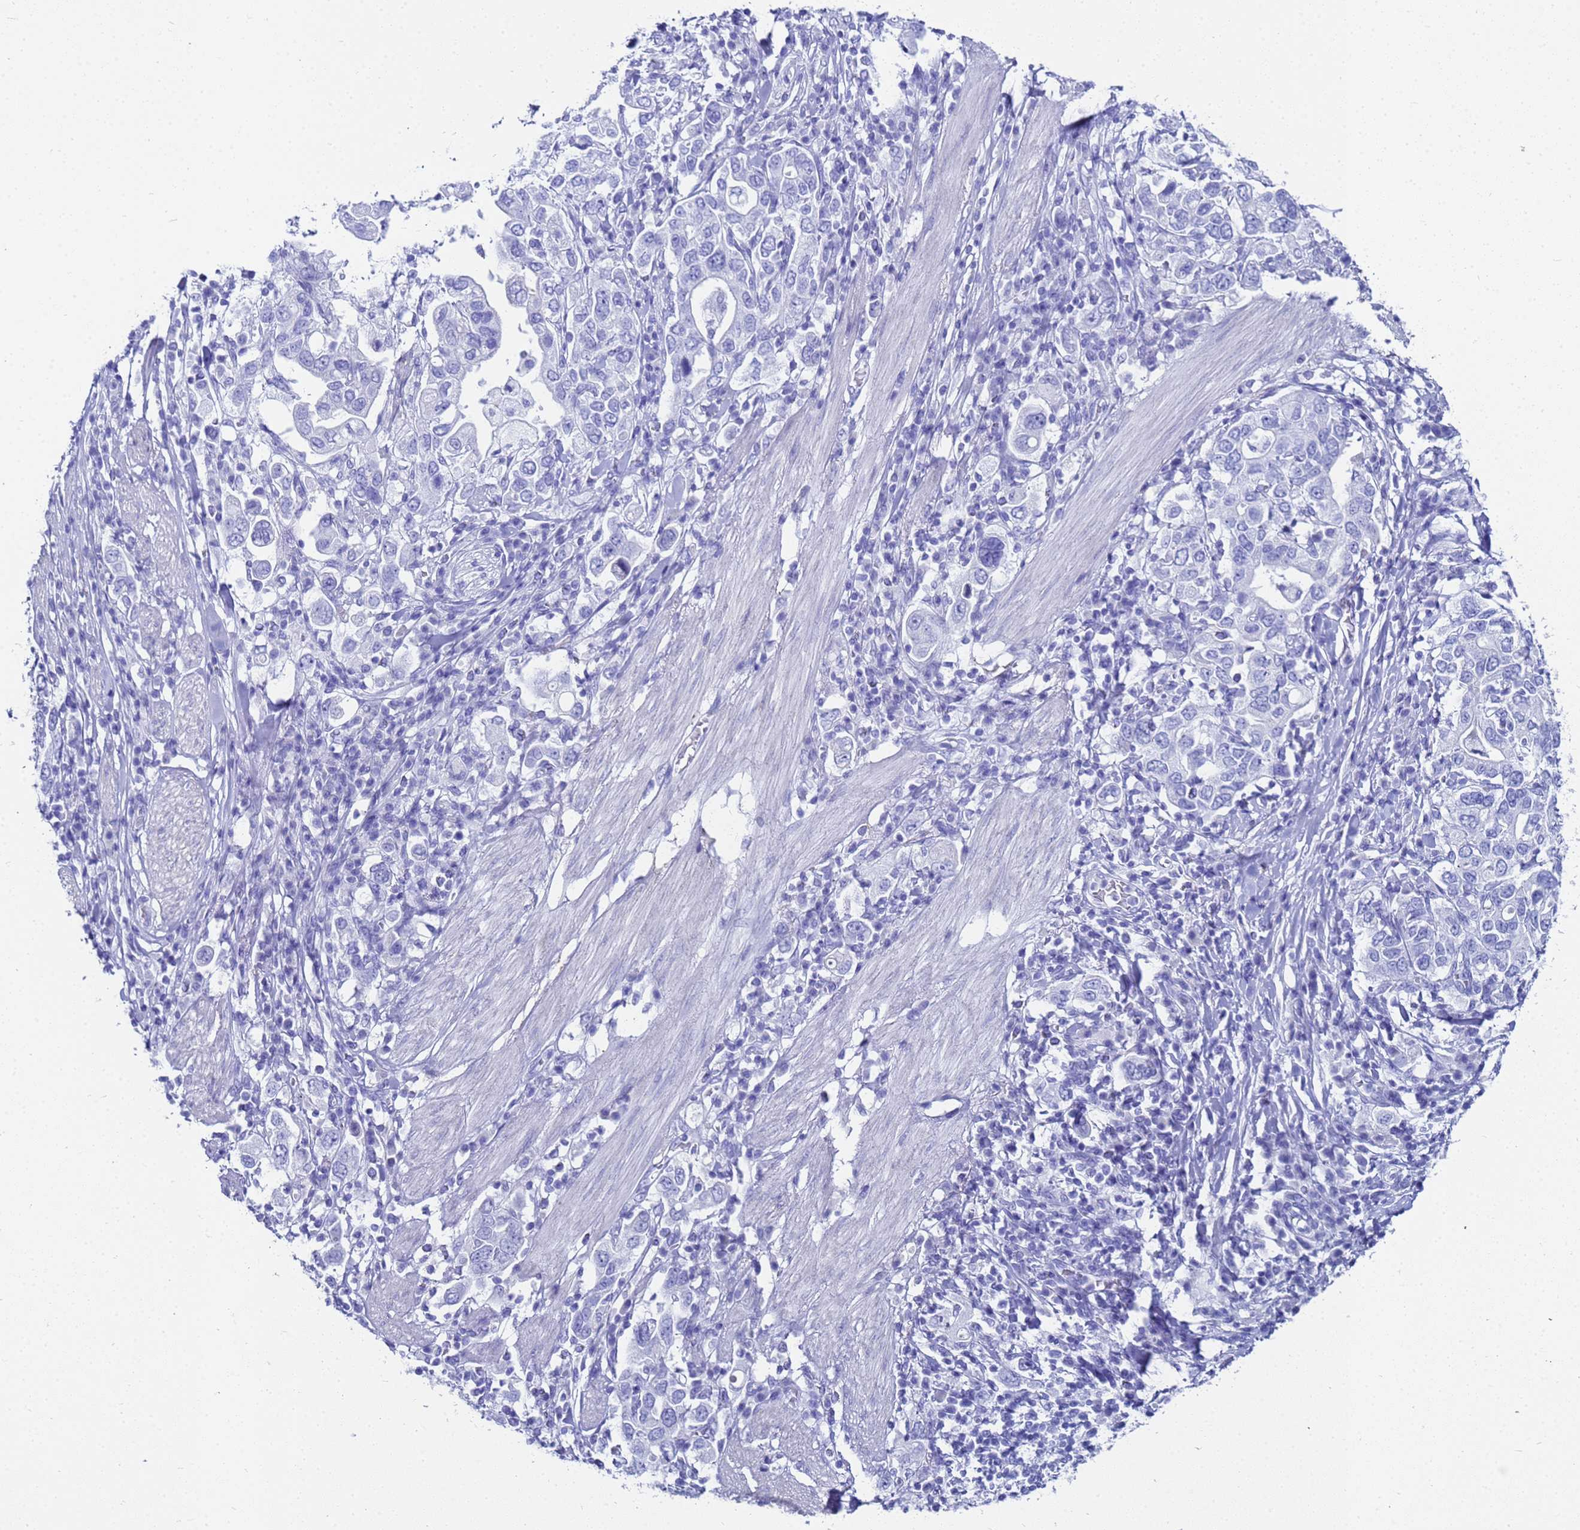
{"staining": {"intensity": "negative", "quantity": "none", "location": "none"}, "tissue": "stomach cancer", "cell_type": "Tumor cells", "image_type": "cancer", "snomed": [{"axis": "morphology", "description": "Adenocarcinoma, NOS"}, {"axis": "topography", "description": "Stomach, upper"}], "caption": "The micrograph displays no significant staining in tumor cells of stomach cancer (adenocarcinoma).", "gene": "CKB", "patient": {"sex": "male", "age": 62}}